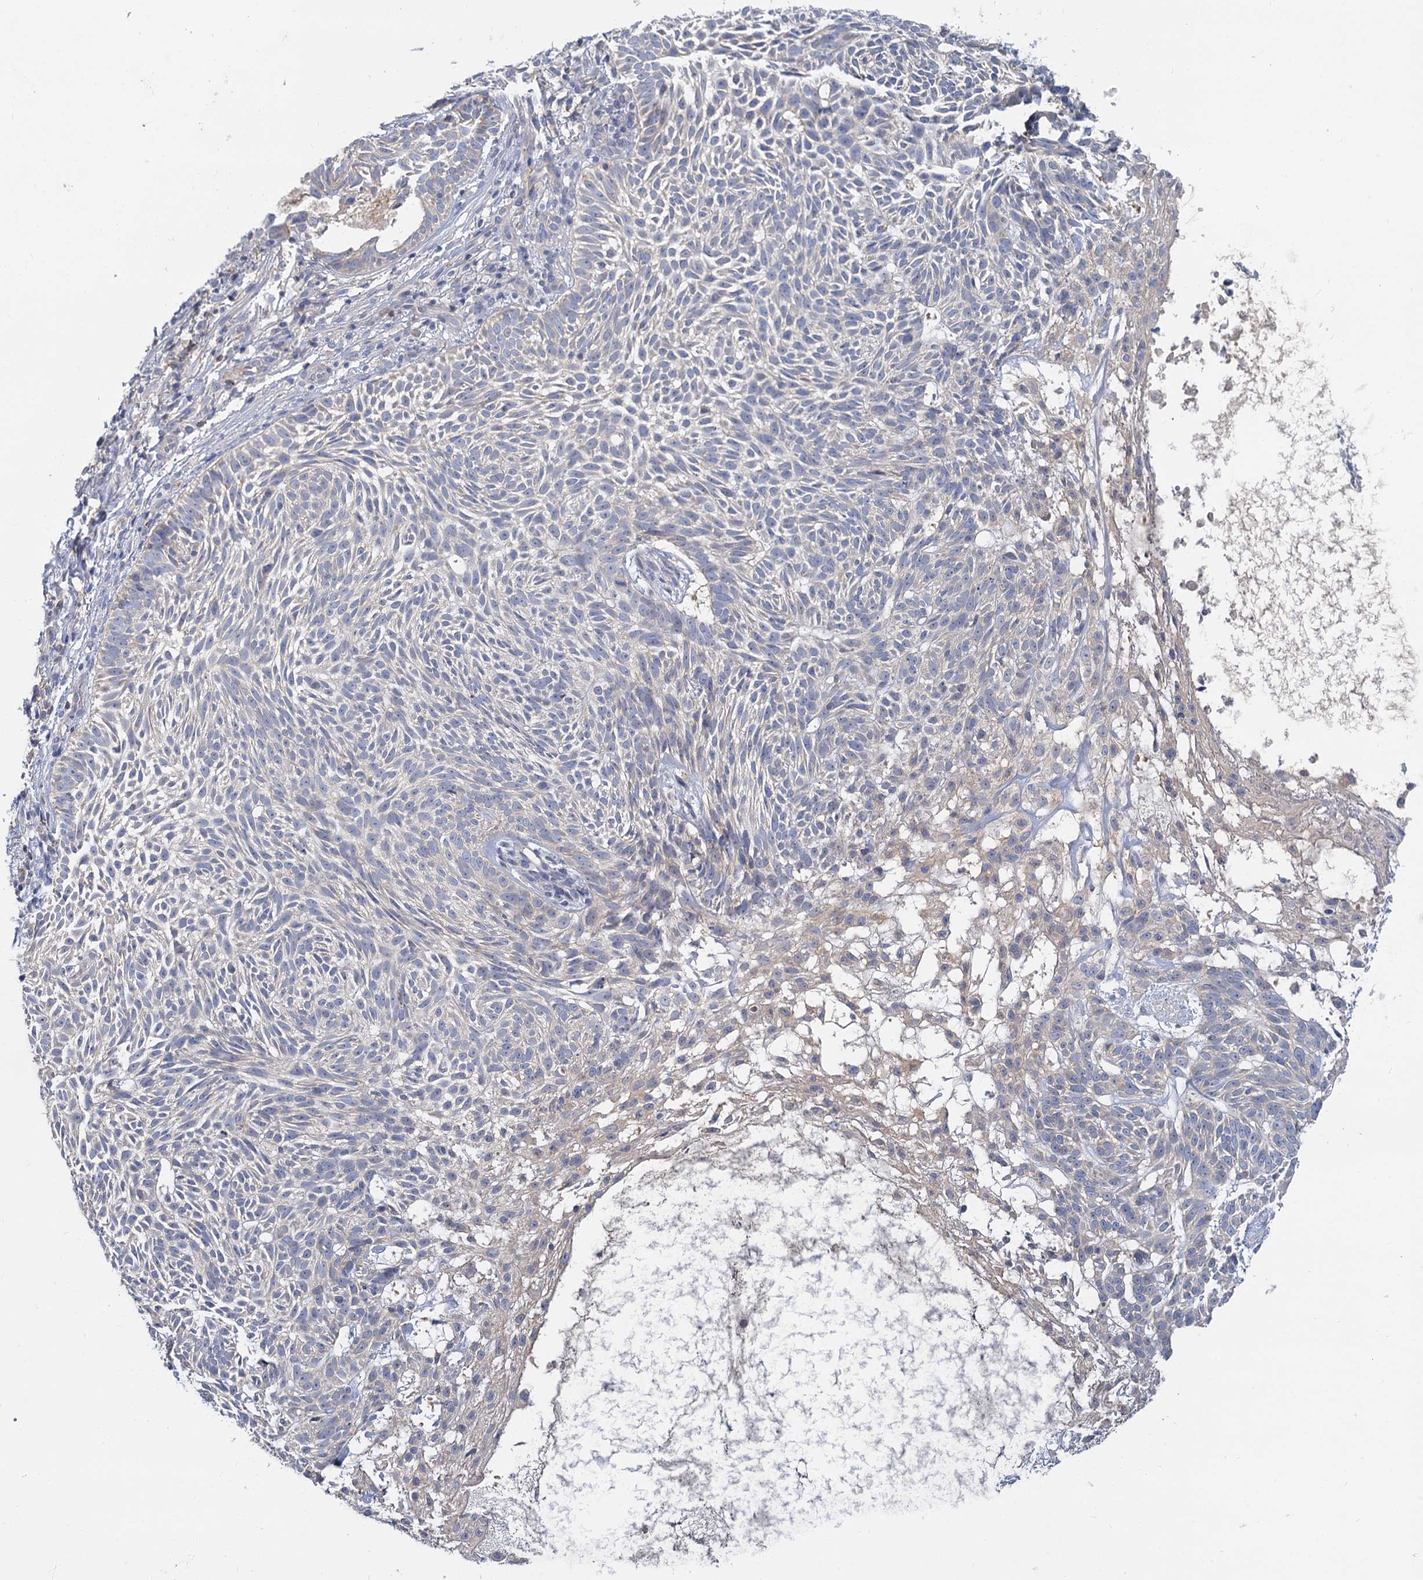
{"staining": {"intensity": "negative", "quantity": "none", "location": "none"}, "tissue": "skin cancer", "cell_type": "Tumor cells", "image_type": "cancer", "snomed": [{"axis": "morphology", "description": "Basal cell carcinoma"}, {"axis": "topography", "description": "Skin"}], "caption": "This is an immunohistochemistry (IHC) histopathology image of skin basal cell carcinoma. There is no staining in tumor cells.", "gene": "ACSM3", "patient": {"sex": "male", "age": 75}}